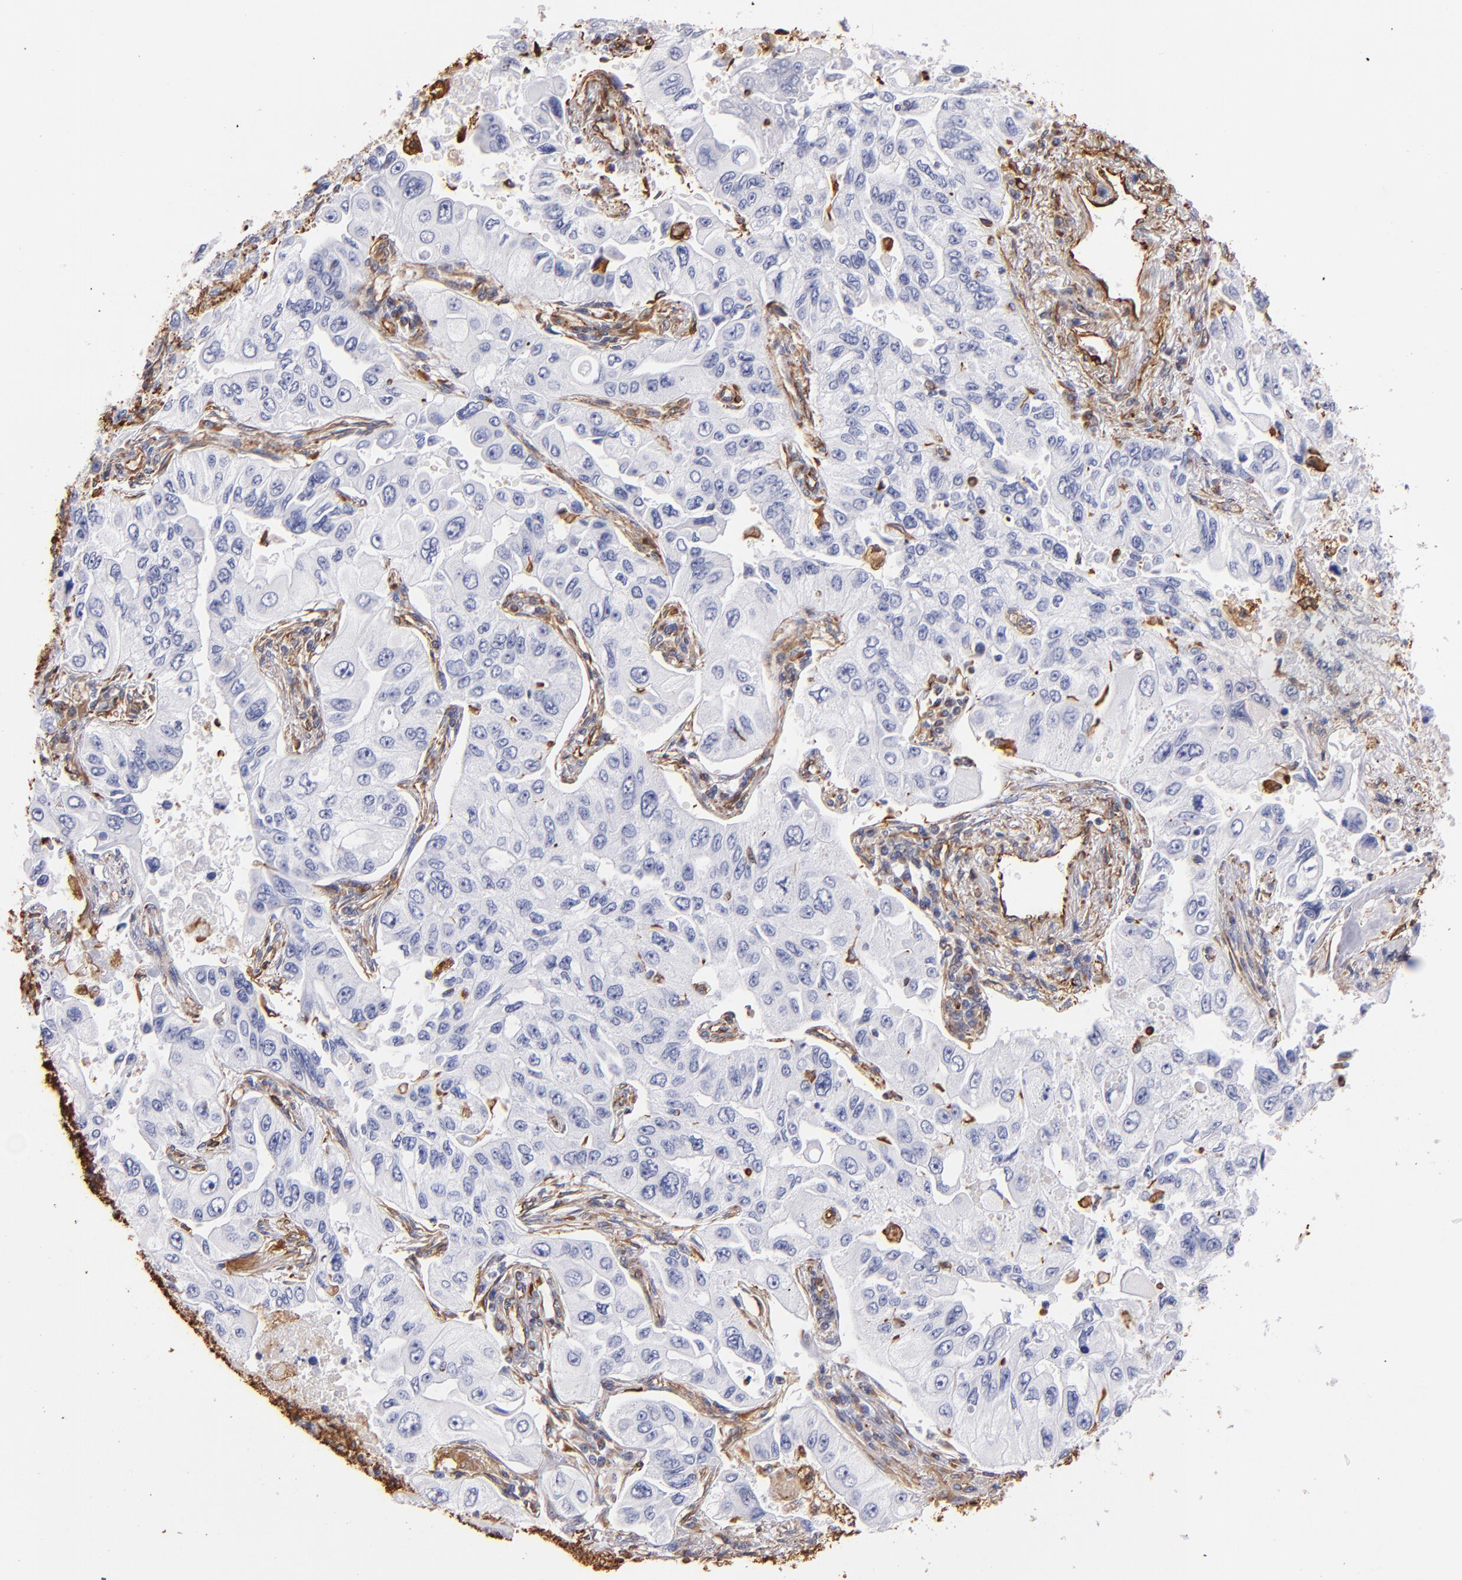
{"staining": {"intensity": "strong", "quantity": "<25%", "location": "cytoplasmic/membranous"}, "tissue": "lung cancer", "cell_type": "Tumor cells", "image_type": "cancer", "snomed": [{"axis": "morphology", "description": "Adenocarcinoma, NOS"}, {"axis": "topography", "description": "Lung"}], "caption": "IHC histopathology image of adenocarcinoma (lung) stained for a protein (brown), which demonstrates medium levels of strong cytoplasmic/membranous positivity in approximately <25% of tumor cells.", "gene": "VIM", "patient": {"sex": "male", "age": 84}}